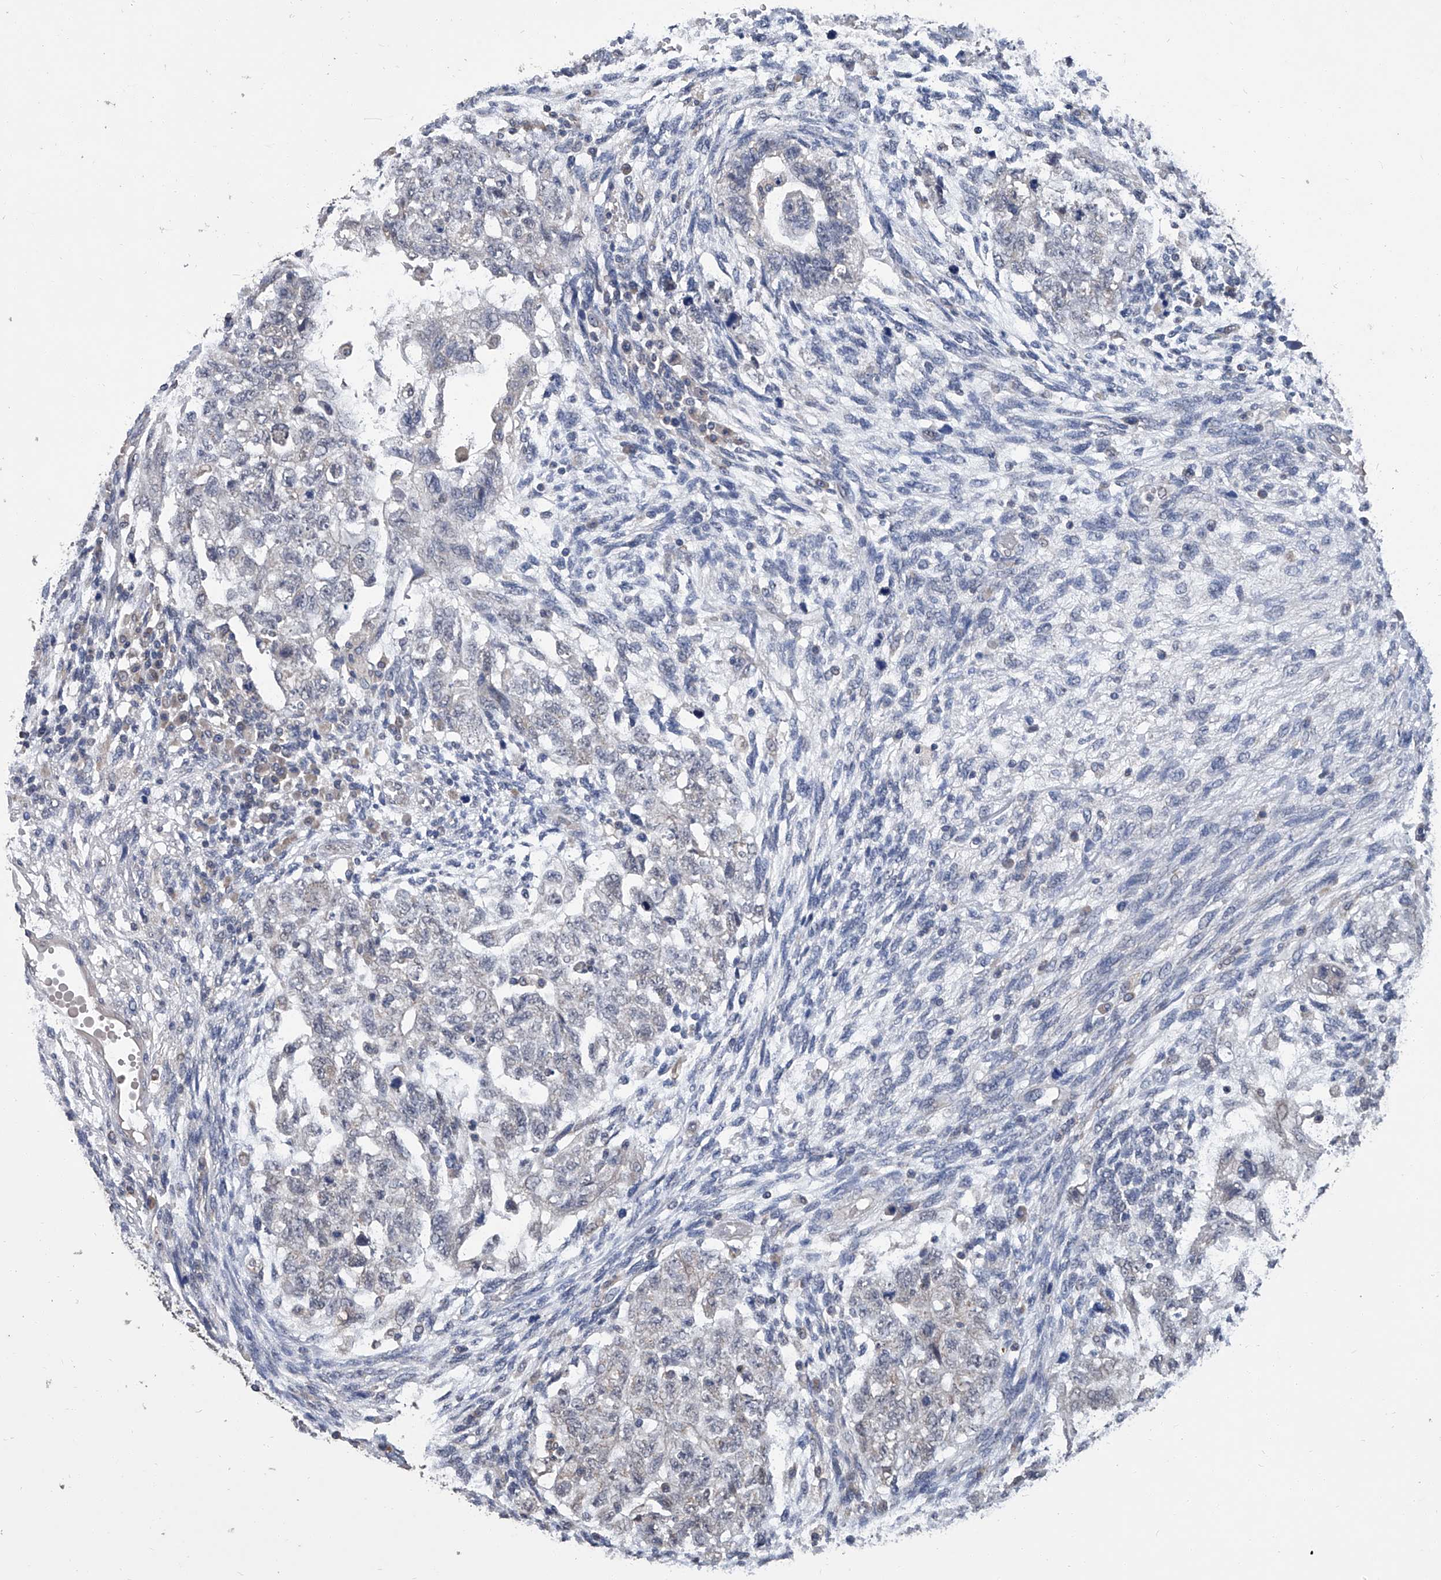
{"staining": {"intensity": "negative", "quantity": "none", "location": "none"}, "tissue": "testis cancer", "cell_type": "Tumor cells", "image_type": "cancer", "snomed": [{"axis": "morphology", "description": "Normal tissue, NOS"}, {"axis": "morphology", "description": "Carcinoma, Embryonal, NOS"}, {"axis": "topography", "description": "Testis"}], "caption": "Human testis cancer stained for a protein using immunohistochemistry demonstrates no staining in tumor cells.", "gene": "GPT", "patient": {"sex": "male", "age": 36}}